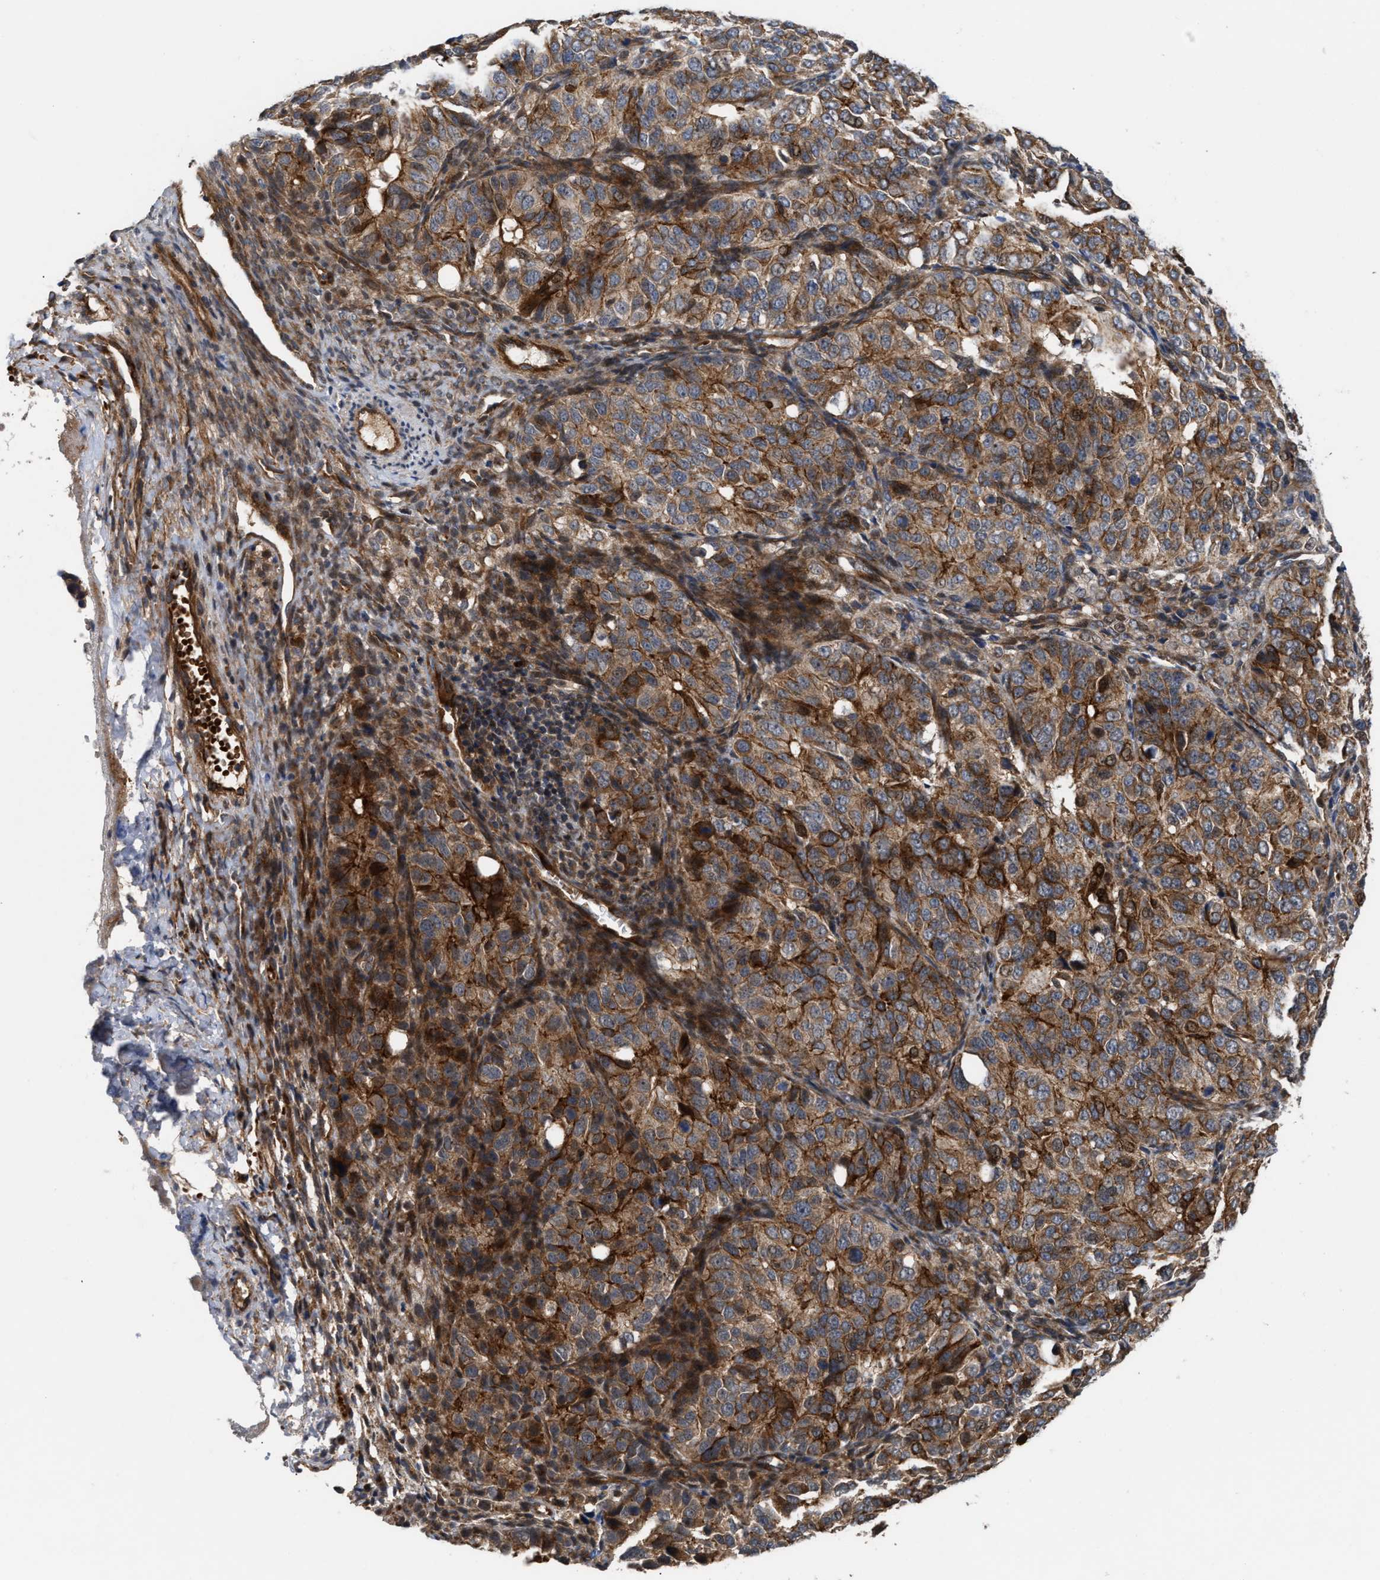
{"staining": {"intensity": "moderate", "quantity": ">75%", "location": "cytoplasmic/membranous"}, "tissue": "ovarian cancer", "cell_type": "Tumor cells", "image_type": "cancer", "snomed": [{"axis": "morphology", "description": "Carcinoma, endometroid"}, {"axis": "topography", "description": "Ovary"}], "caption": "Ovarian cancer (endometroid carcinoma) tissue displays moderate cytoplasmic/membranous positivity in approximately >75% of tumor cells (IHC, brightfield microscopy, high magnification).", "gene": "STAU1", "patient": {"sex": "female", "age": 51}}